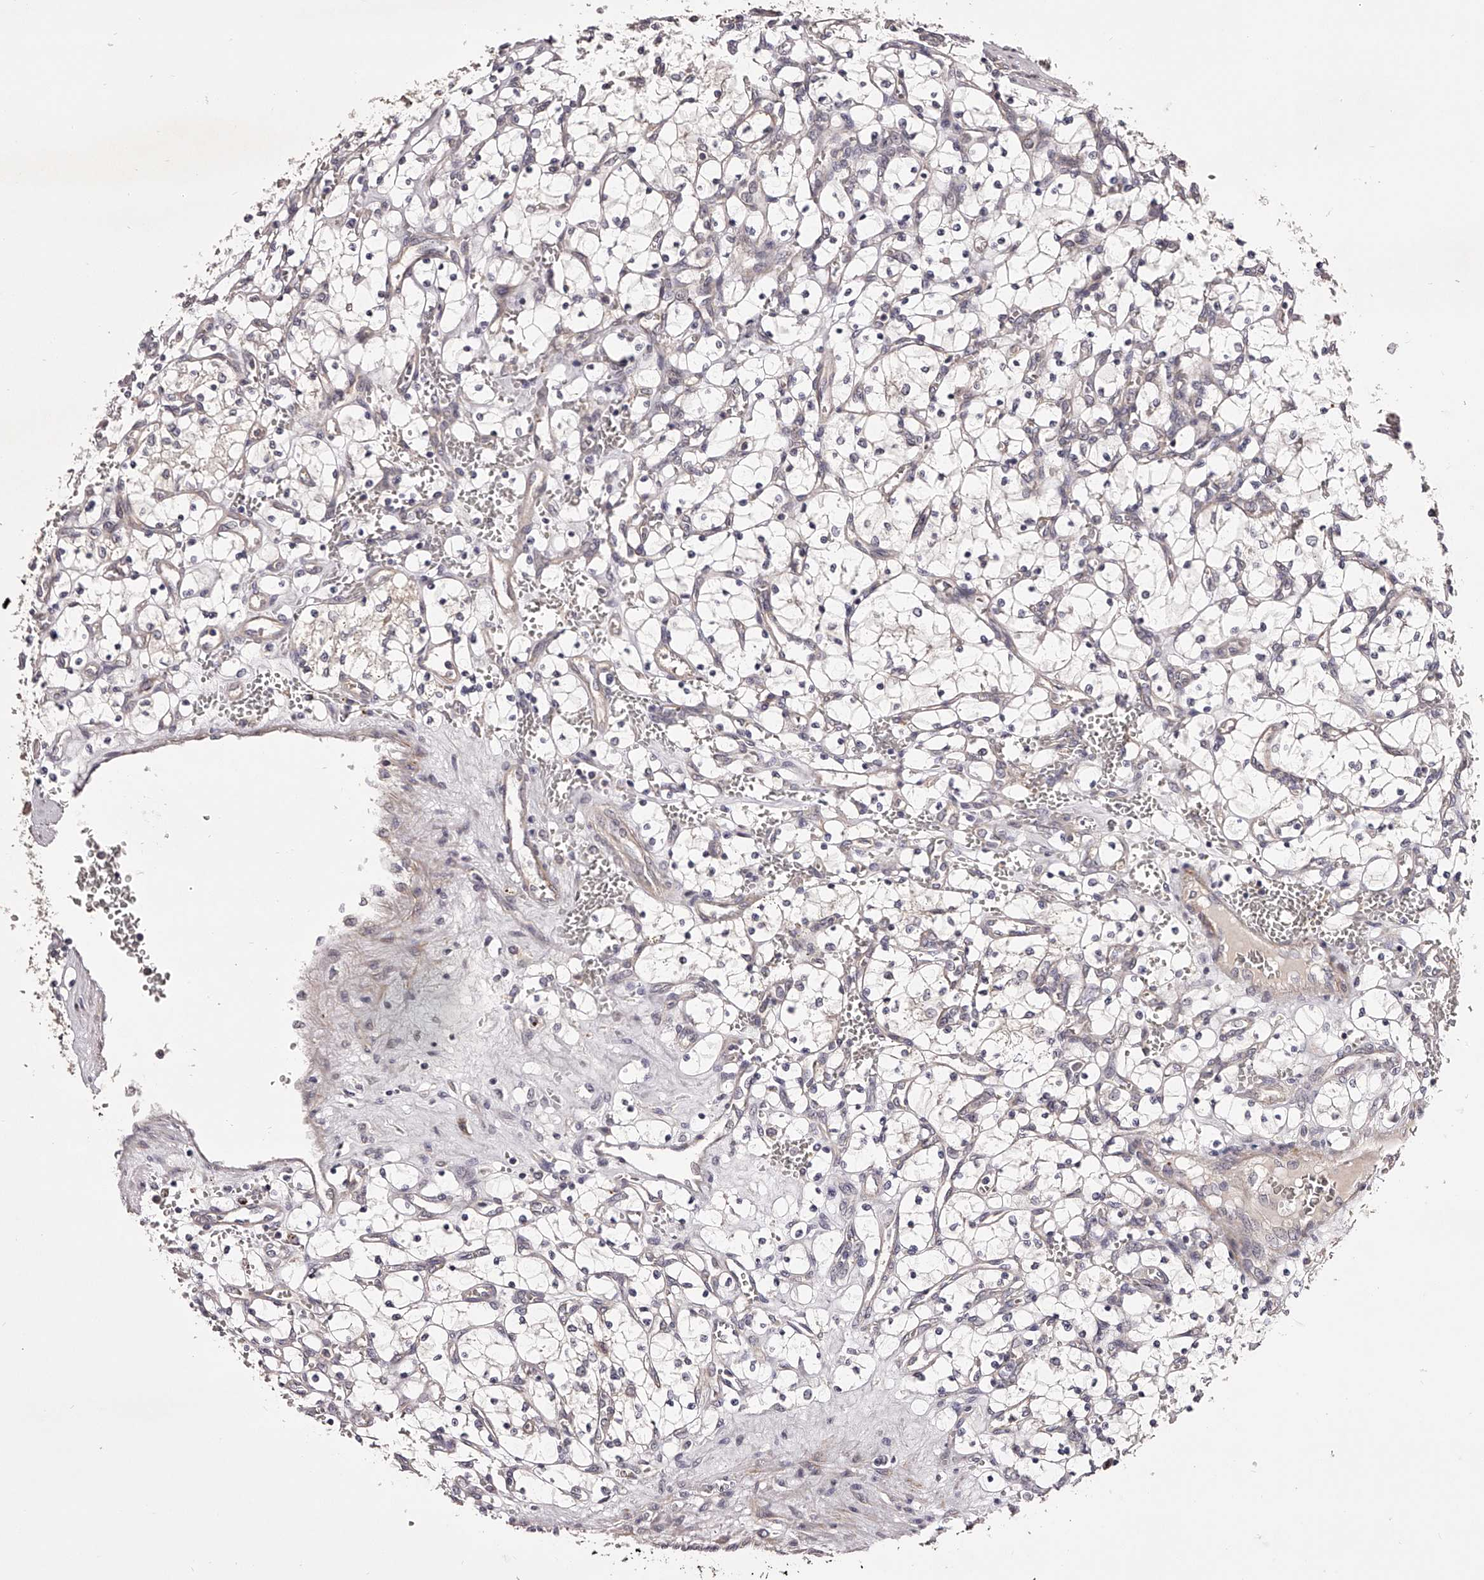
{"staining": {"intensity": "negative", "quantity": "none", "location": "none"}, "tissue": "renal cancer", "cell_type": "Tumor cells", "image_type": "cancer", "snomed": [{"axis": "morphology", "description": "Adenocarcinoma, NOS"}, {"axis": "topography", "description": "Kidney"}], "caption": "Renal adenocarcinoma was stained to show a protein in brown. There is no significant staining in tumor cells. (DAB (3,3'-diaminobenzidine) immunohistochemistry visualized using brightfield microscopy, high magnification).", "gene": "ODF2L", "patient": {"sex": "female", "age": 69}}